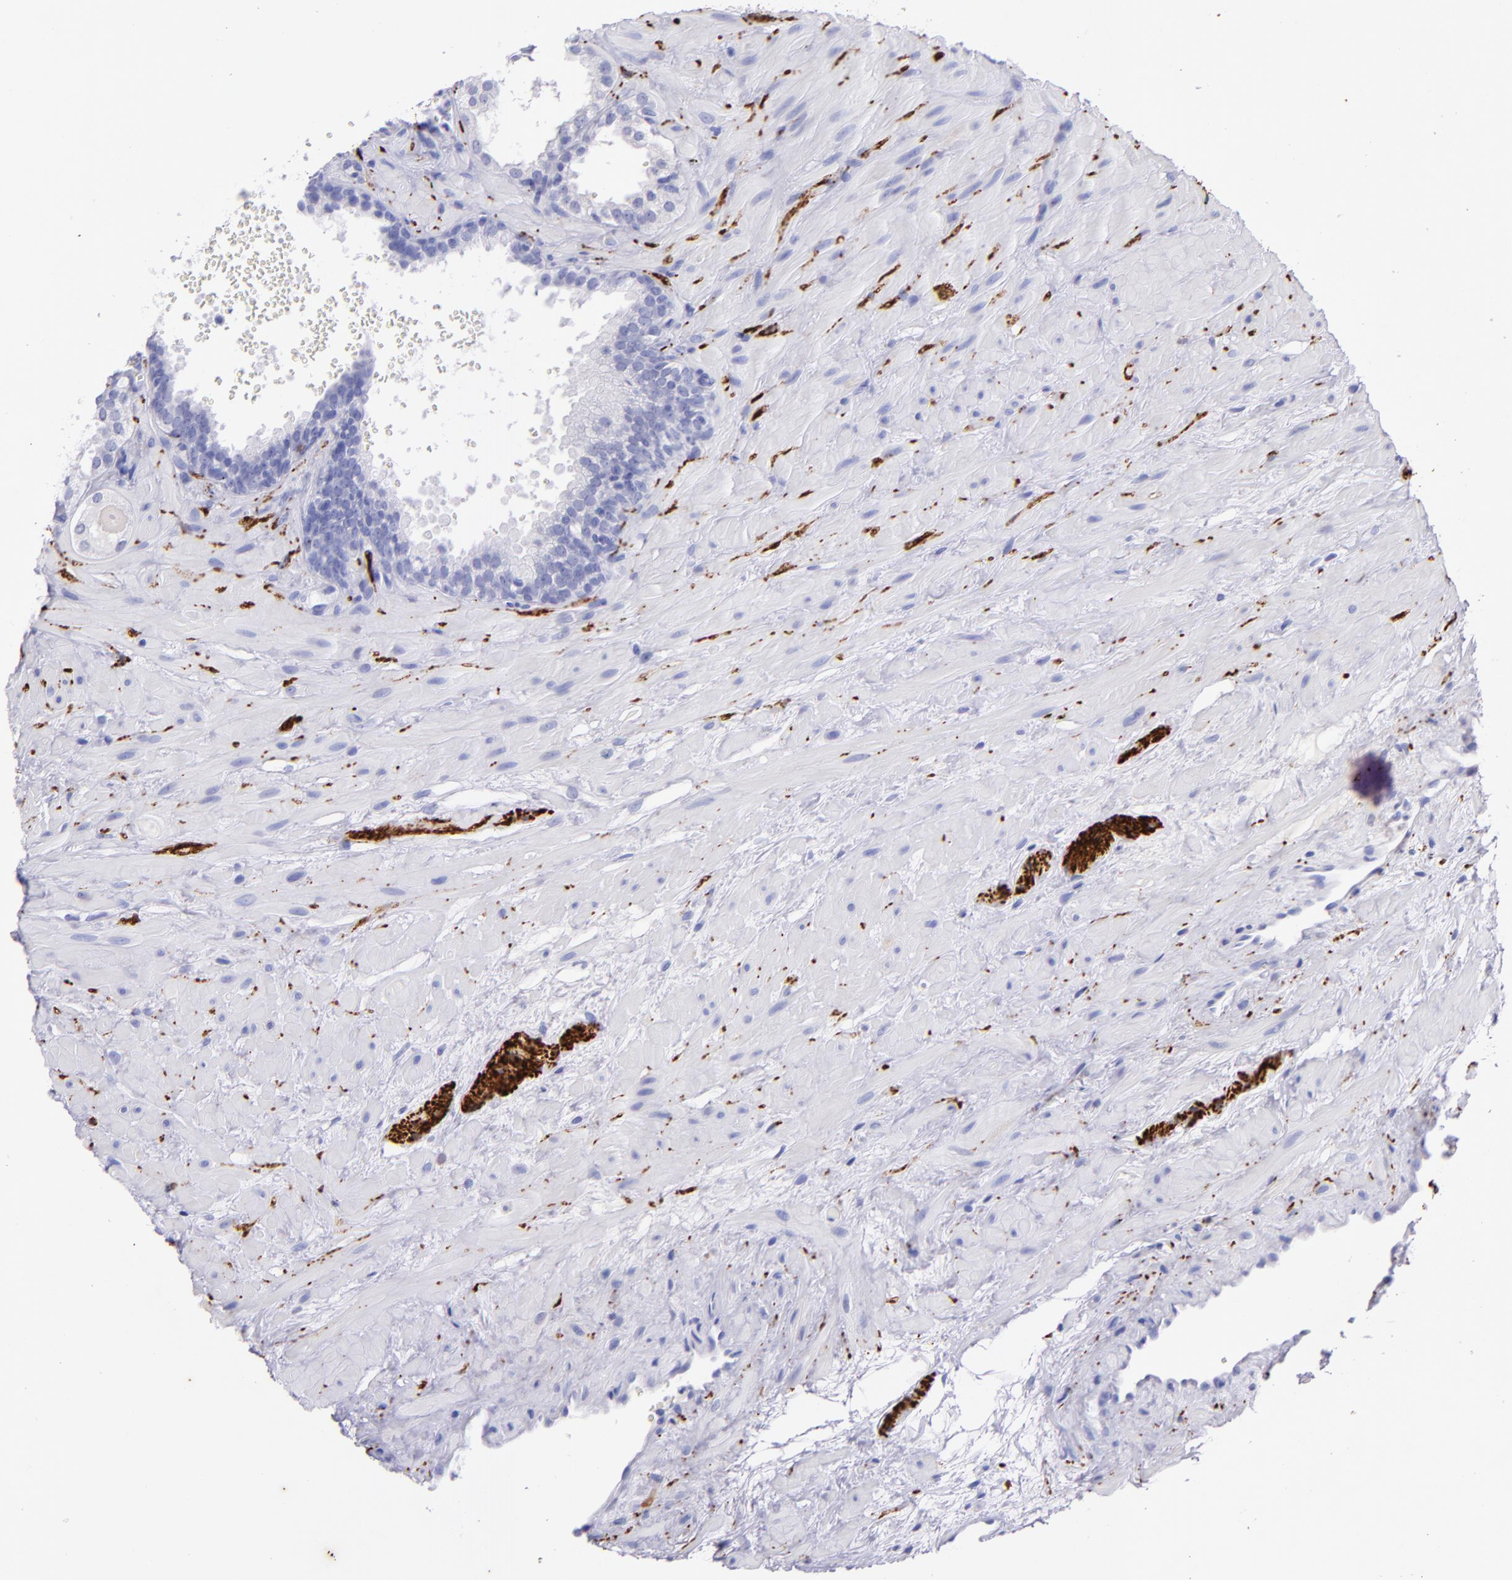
{"staining": {"intensity": "negative", "quantity": "none", "location": "none"}, "tissue": "prostate cancer", "cell_type": "Tumor cells", "image_type": "cancer", "snomed": [{"axis": "morphology", "description": "Adenocarcinoma, Low grade"}, {"axis": "topography", "description": "Prostate"}], "caption": "Micrograph shows no significant protein staining in tumor cells of prostate cancer (low-grade adenocarcinoma).", "gene": "UCHL1", "patient": {"sex": "male", "age": 57}}